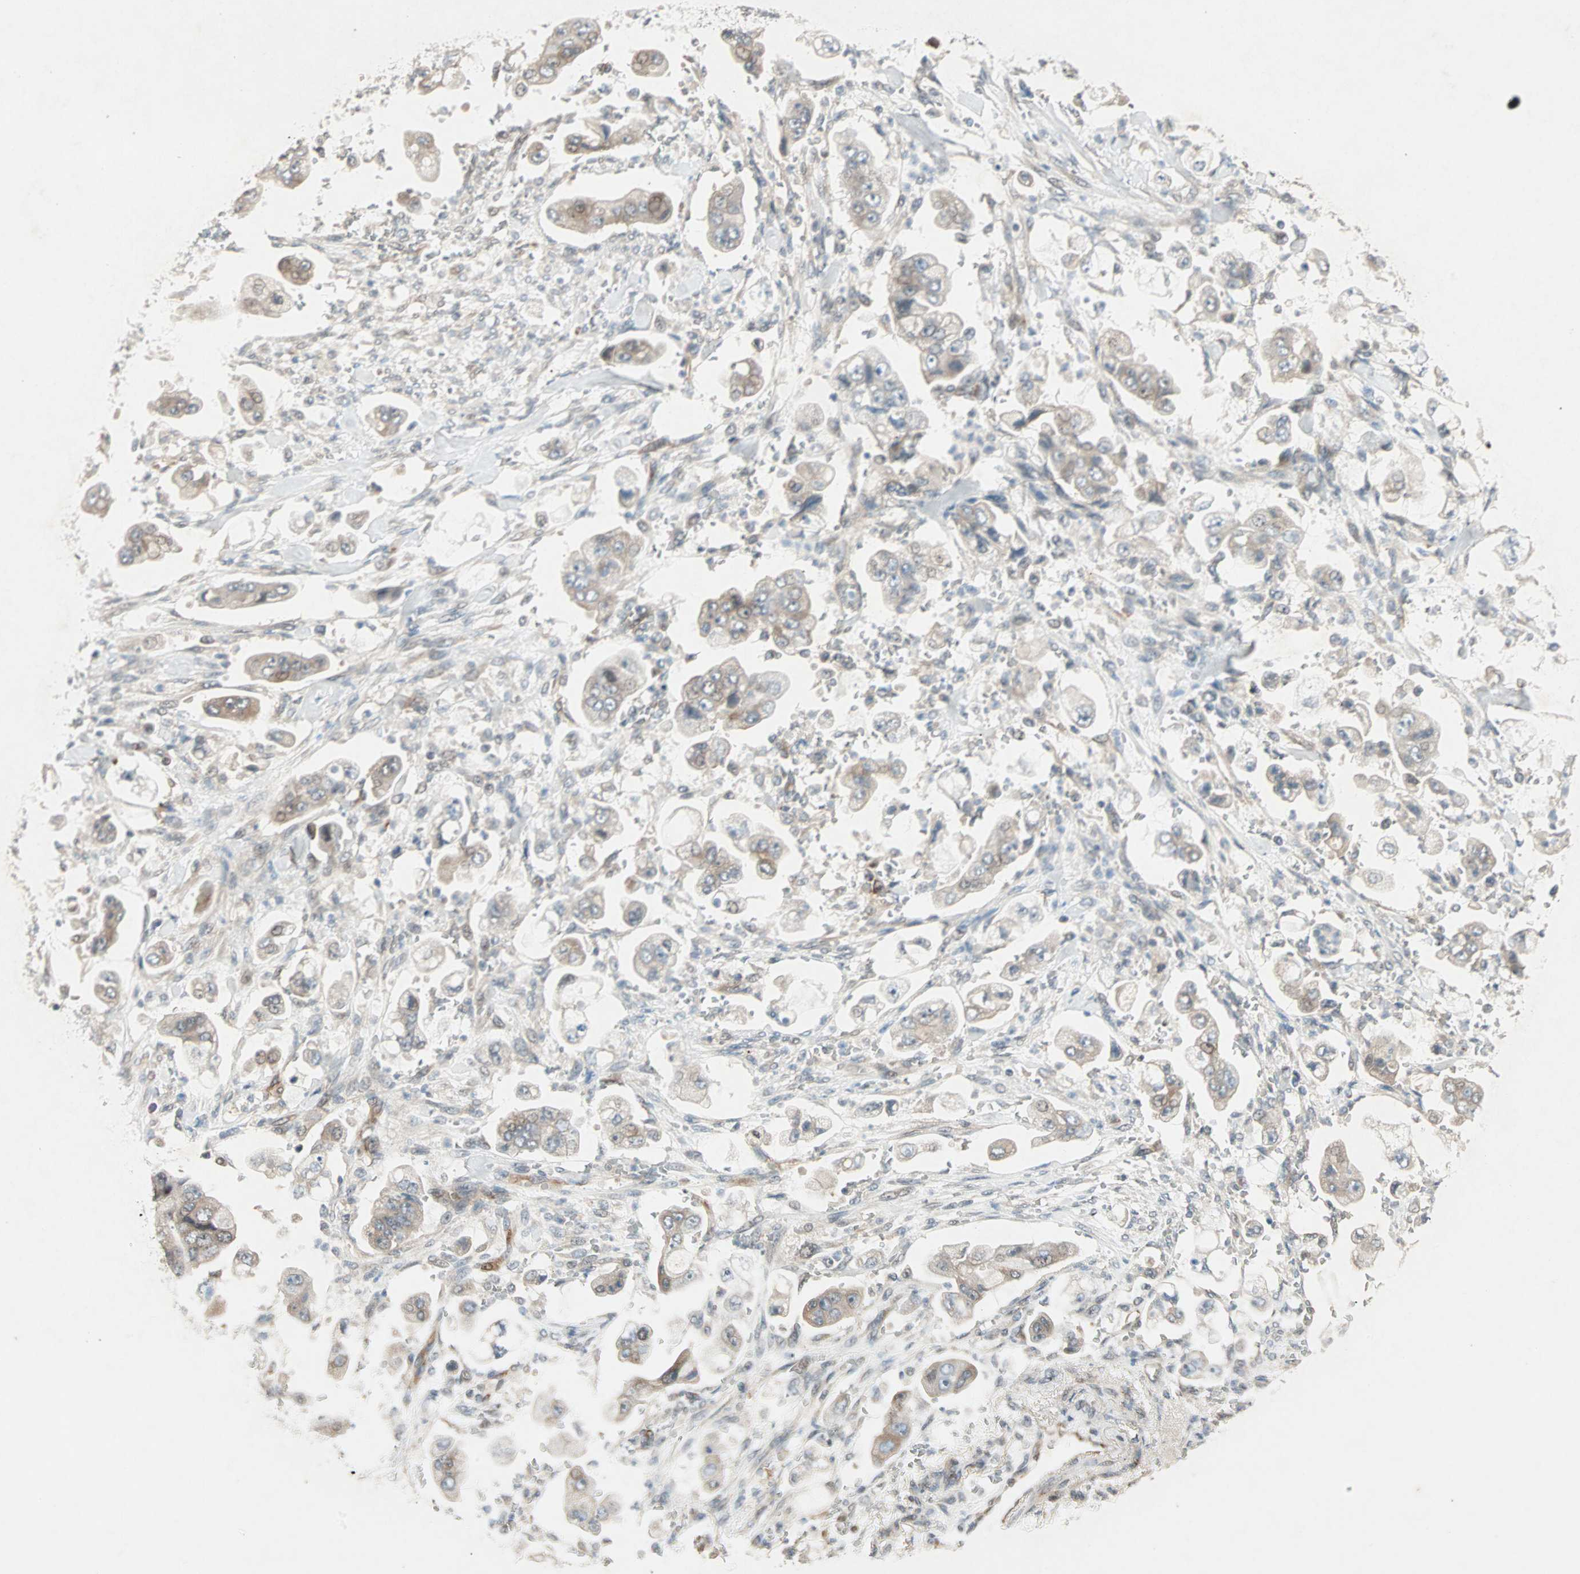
{"staining": {"intensity": "weak", "quantity": ">75%", "location": "cytoplasmic/membranous"}, "tissue": "stomach cancer", "cell_type": "Tumor cells", "image_type": "cancer", "snomed": [{"axis": "morphology", "description": "Adenocarcinoma, NOS"}, {"axis": "topography", "description": "Stomach"}], "caption": "IHC (DAB) staining of human stomach adenocarcinoma displays weak cytoplasmic/membranous protein expression in about >75% of tumor cells. Nuclei are stained in blue.", "gene": "ZNF37A", "patient": {"sex": "male", "age": 62}}